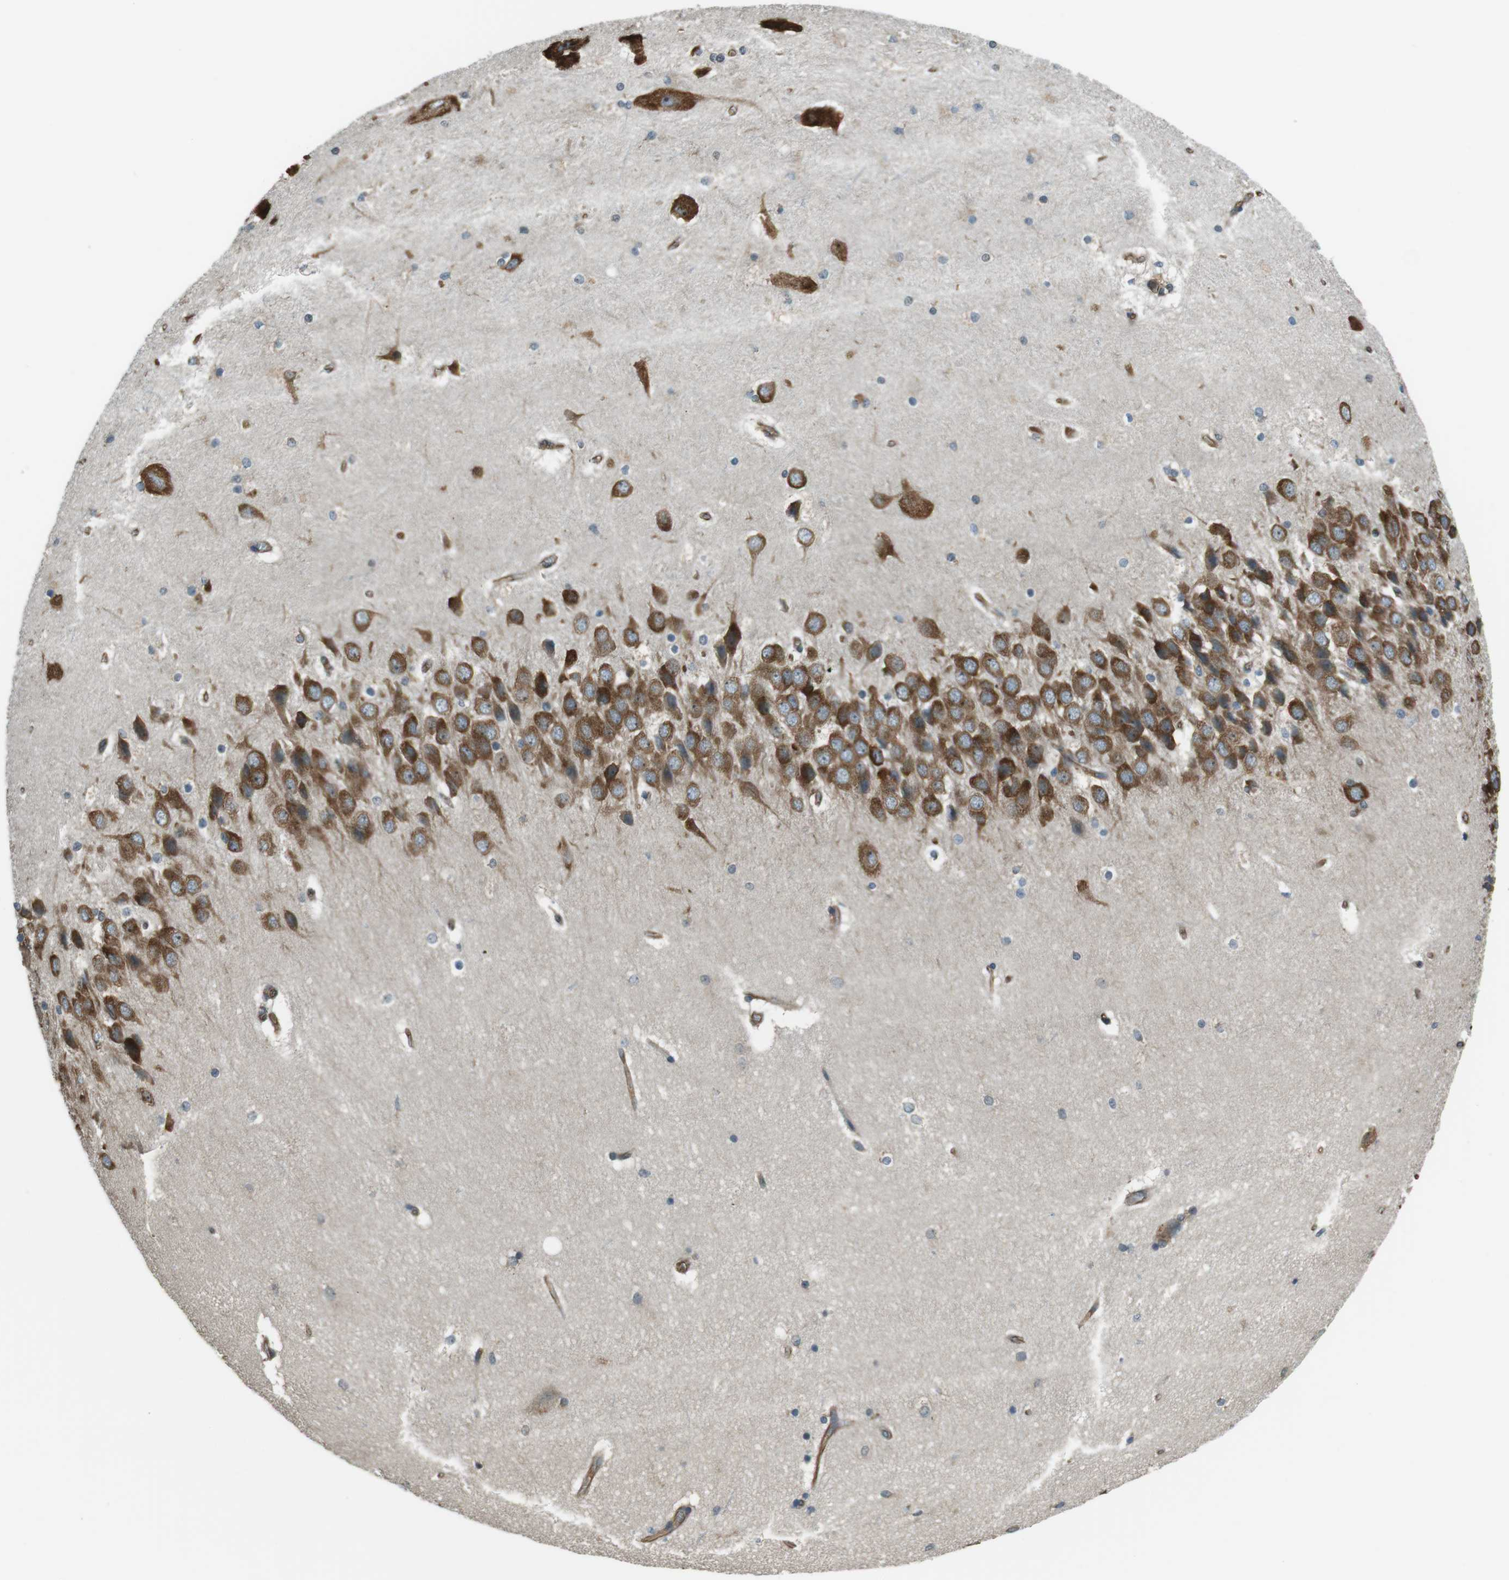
{"staining": {"intensity": "moderate", "quantity": "<25%", "location": "cytoplasmic/membranous"}, "tissue": "hippocampus", "cell_type": "Glial cells", "image_type": "normal", "snomed": [{"axis": "morphology", "description": "Normal tissue, NOS"}, {"axis": "topography", "description": "Hippocampus"}], "caption": "Immunohistochemical staining of normal human hippocampus demonstrates low levels of moderate cytoplasmic/membranous staining in about <25% of glial cells. (DAB IHC, brown staining for protein, blue staining for nuclei).", "gene": "PA2G4", "patient": {"sex": "female", "age": 19}}